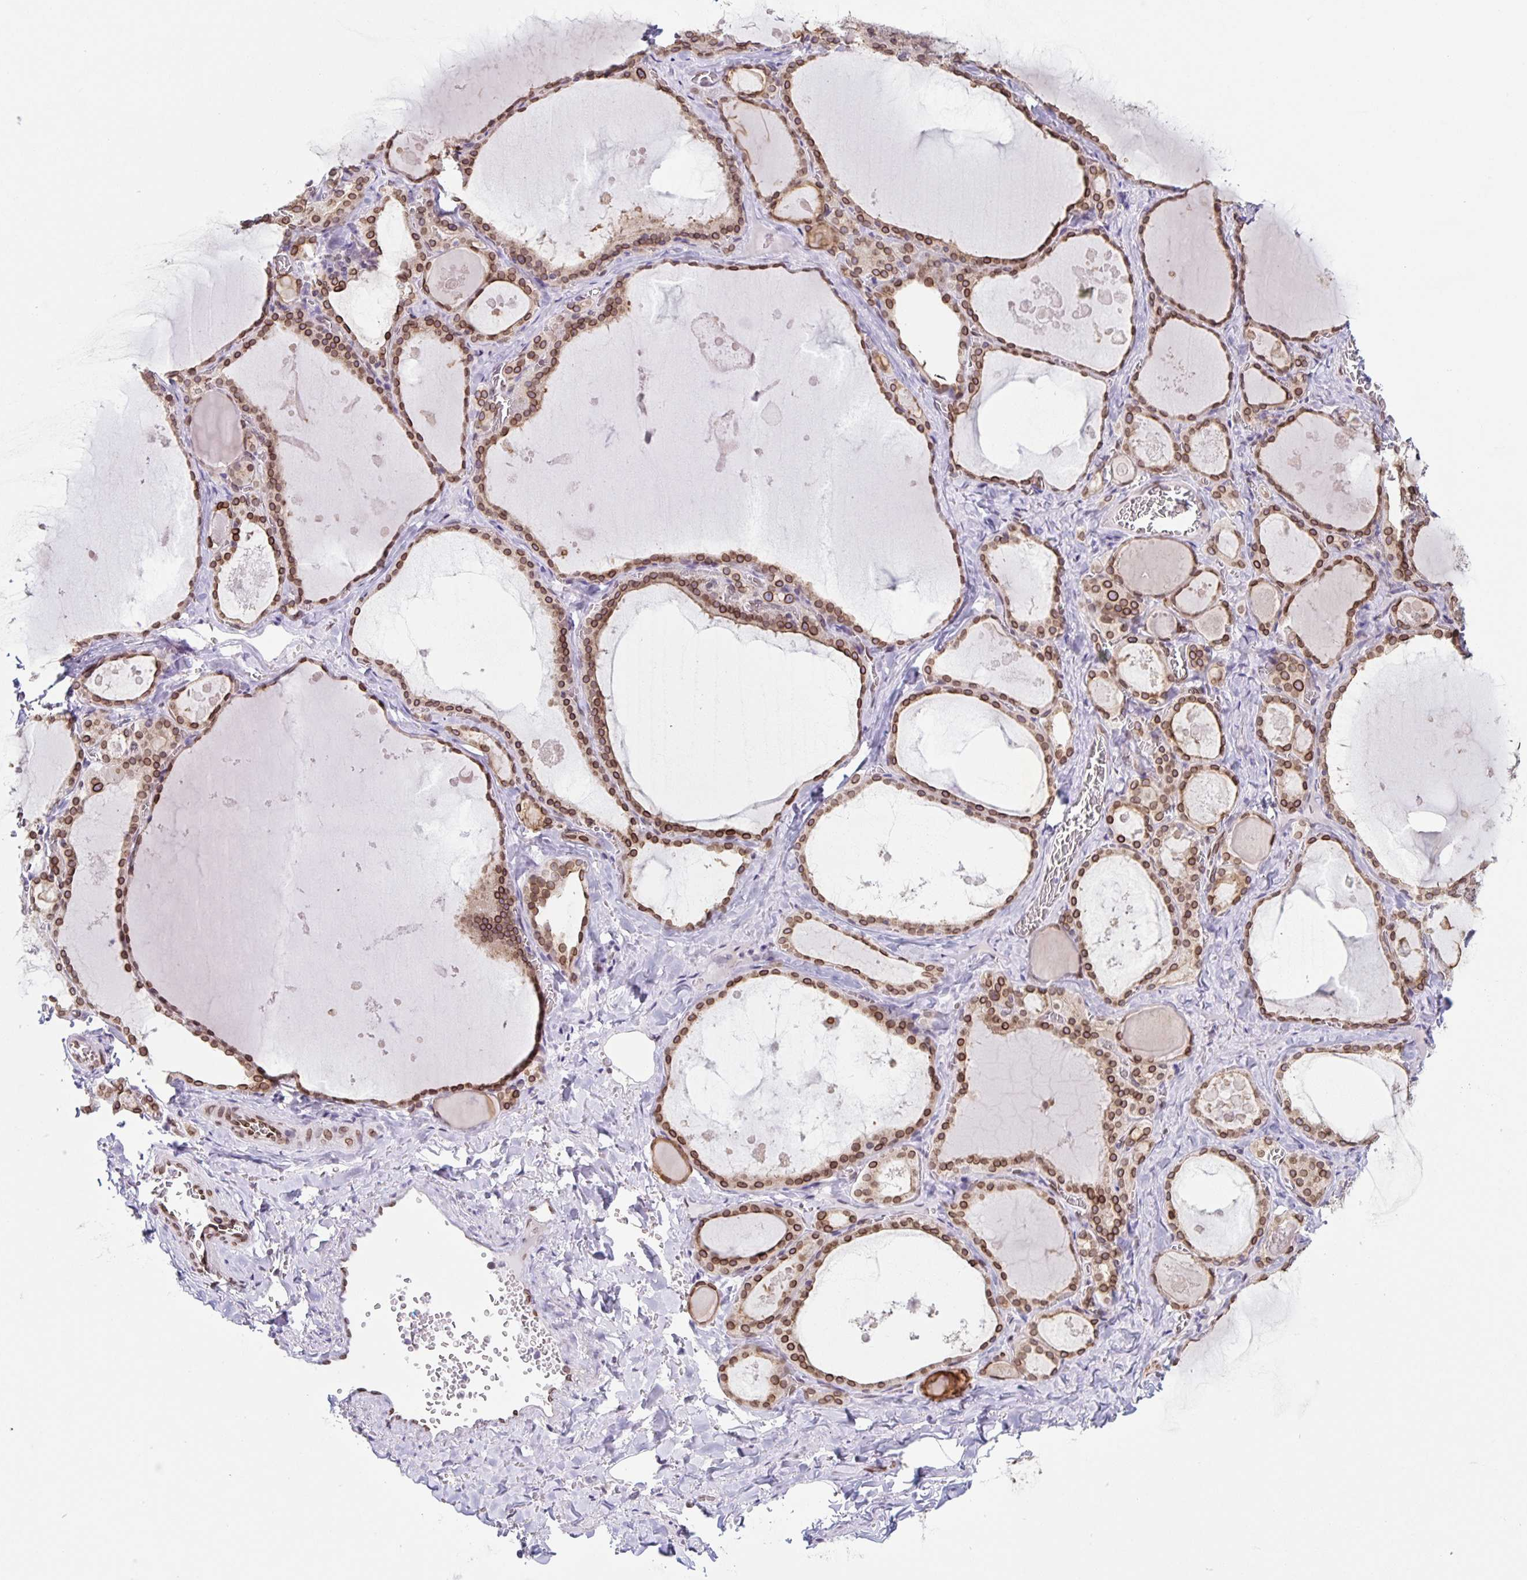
{"staining": {"intensity": "strong", "quantity": ">75%", "location": "cytoplasmic/membranous,nuclear"}, "tissue": "thyroid gland", "cell_type": "Glandular cells", "image_type": "normal", "snomed": [{"axis": "morphology", "description": "Normal tissue, NOS"}, {"axis": "topography", "description": "Thyroid gland"}], "caption": "The photomicrograph reveals a brown stain indicating the presence of a protein in the cytoplasmic/membranous,nuclear of glandular cells in thyroid gland. (DAB (3,3'-diaminobenzidine) IHC, brown staining for protein, blue staining for nuclei).", "gene": "SYNE2", "patient": {"sex": "male", "age": 56}}